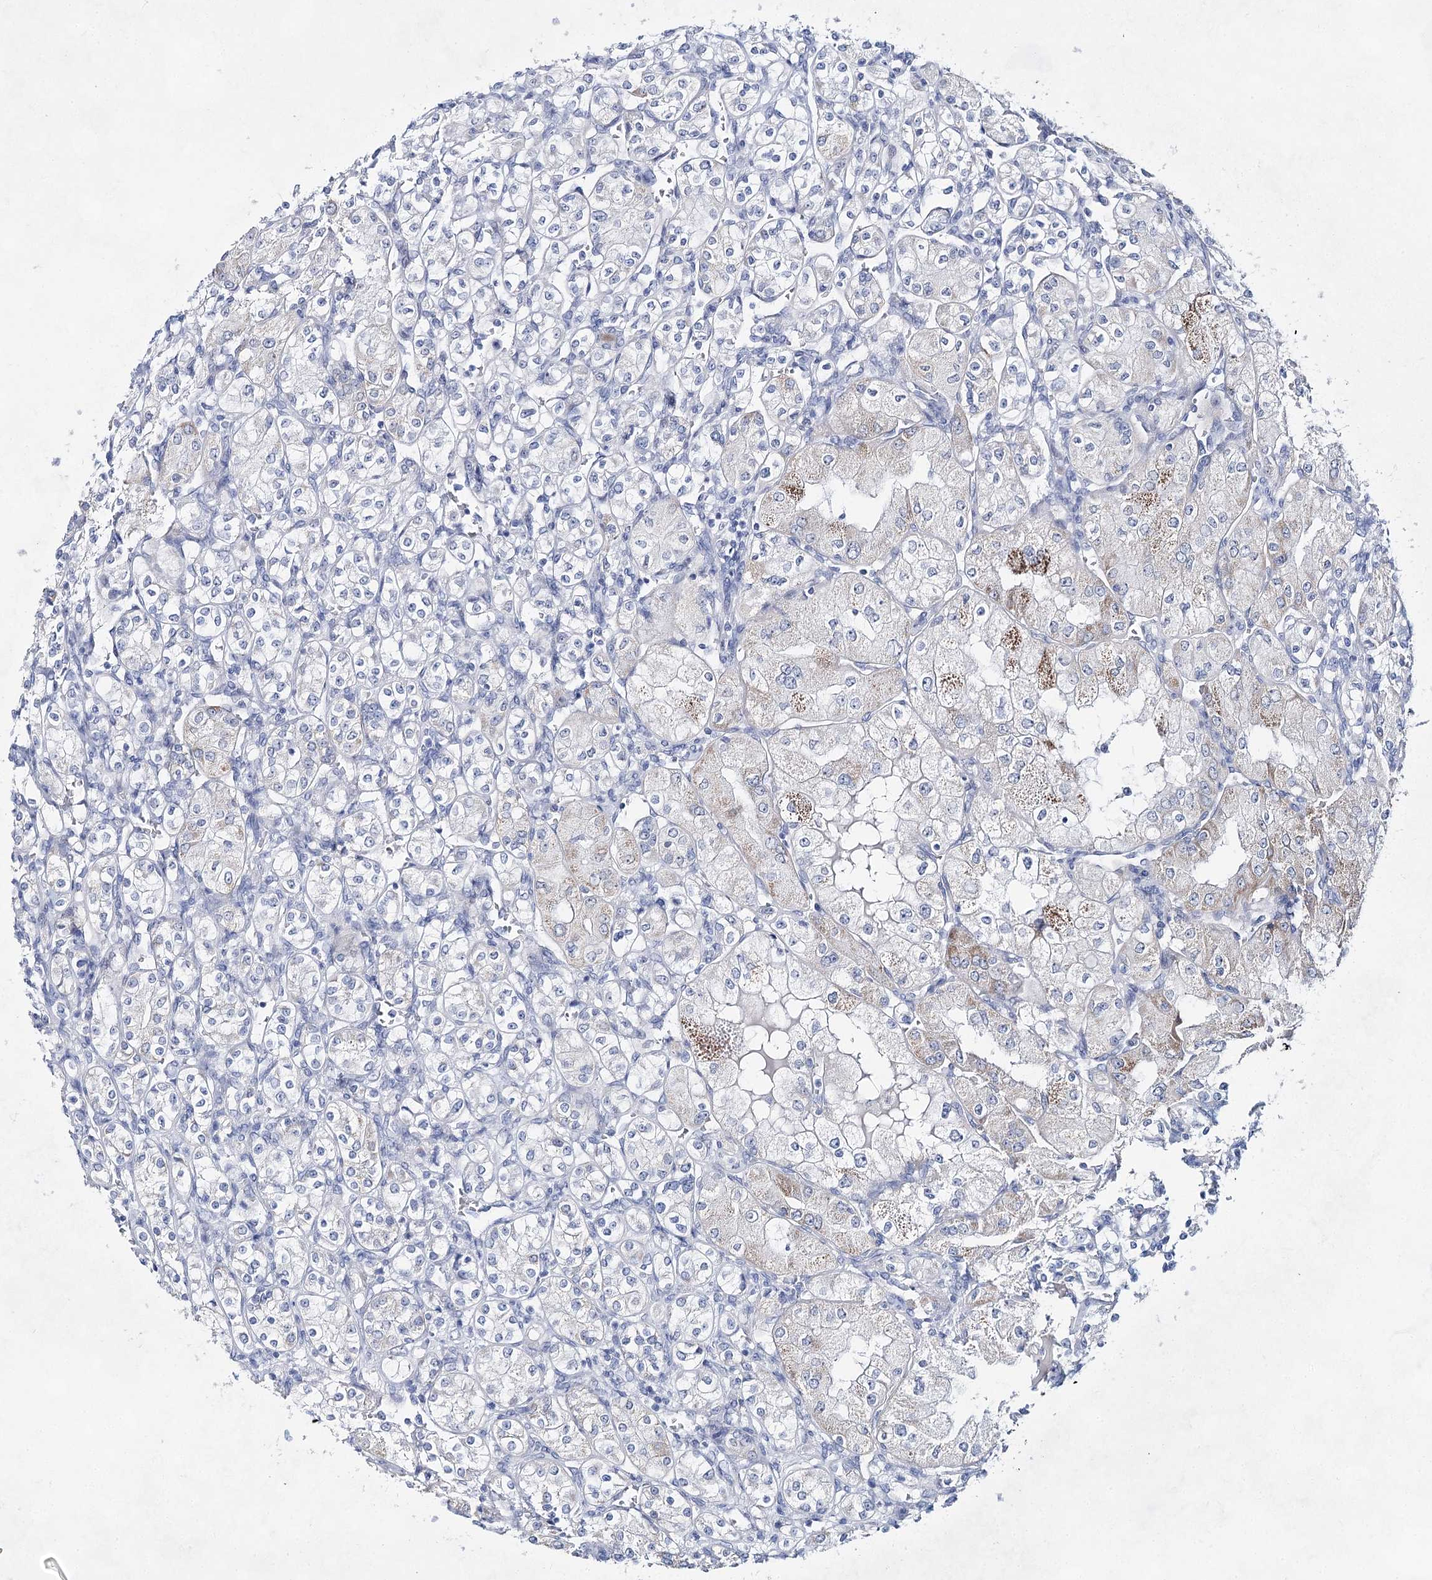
{"staining": {"intensity": "strong", "quantity": "<25%", "location": "cytoplasmic/membranous"}, "tissue": "renal cancer", "cell_type": "Tumor cells", "image_type": "cancer", "snomed": [{"axis": "morphology", "description": "Adenocarcinoma, NOS"}, {"axis": "topography", "description": "Kidney"}], "caption": "IHC of human renal cancer displays medium levels of strong cytoplasmic/membranous positivity in approximately <25% of tumor cells. (brown staining indicates protein expression, while blue staining denotes nuclei).", "gene": "BPHL", "patient": {"sex": "male", "age": 77}}